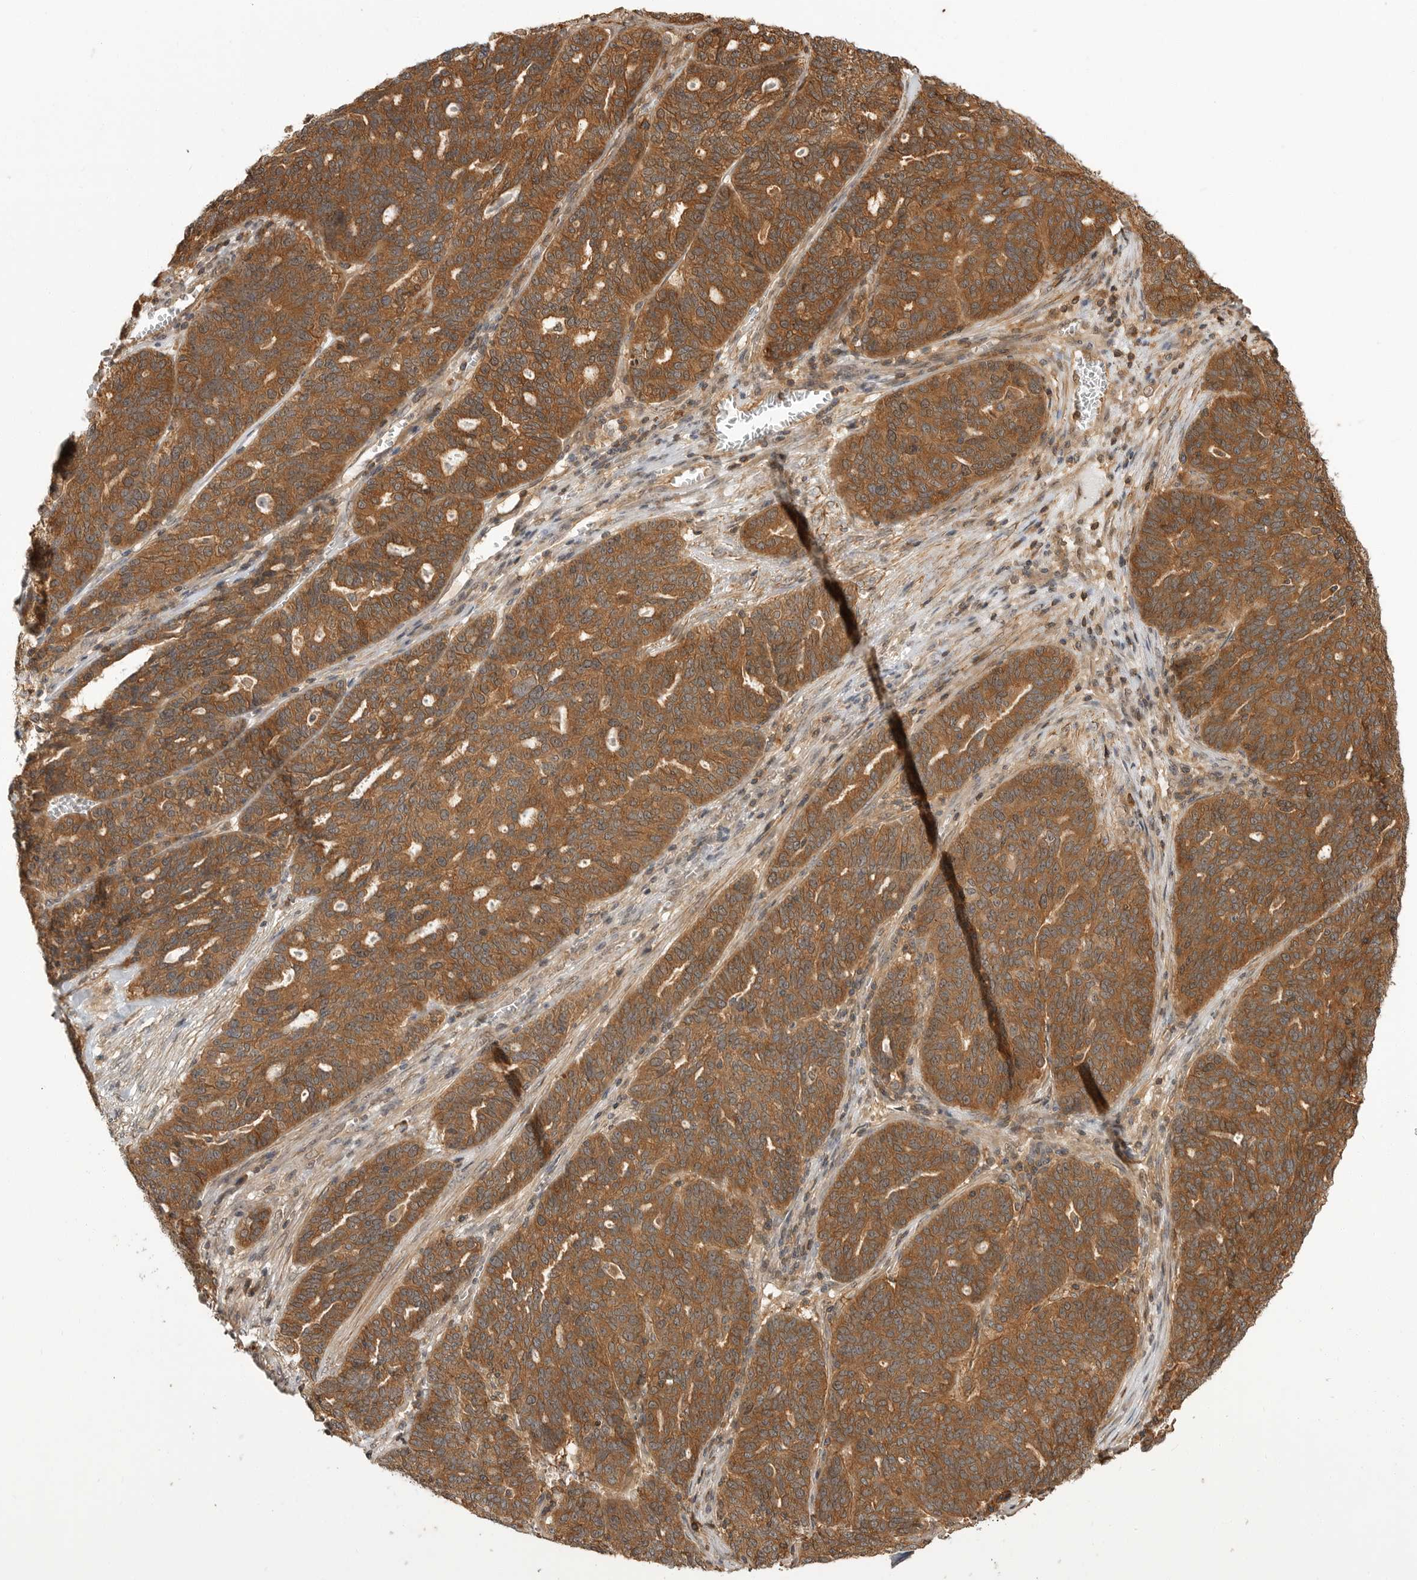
{"staining": {"intensity": "strong", "quantity": ">75%", "location": "cytoplasmic/membranous"}, "tissue": "ovarian cancer", "cell_type": "Tumor cells", "image_type": "cancer", "snomed": [{"axis": "morphology", "description": "Cystadenocarcinoma, serous, NOS"}, {"axis": "topography", "description": "Ovary"}], "caption": "Immunohistochemistry (IHC) of serous cystadenocarcinoma (ovarian) shows high levels of strong cytoplasmic/membranous staining in approximately >75% of tumor cells.", "gene": "ERN1", "patient": {"sex": "female", "age": 59}}